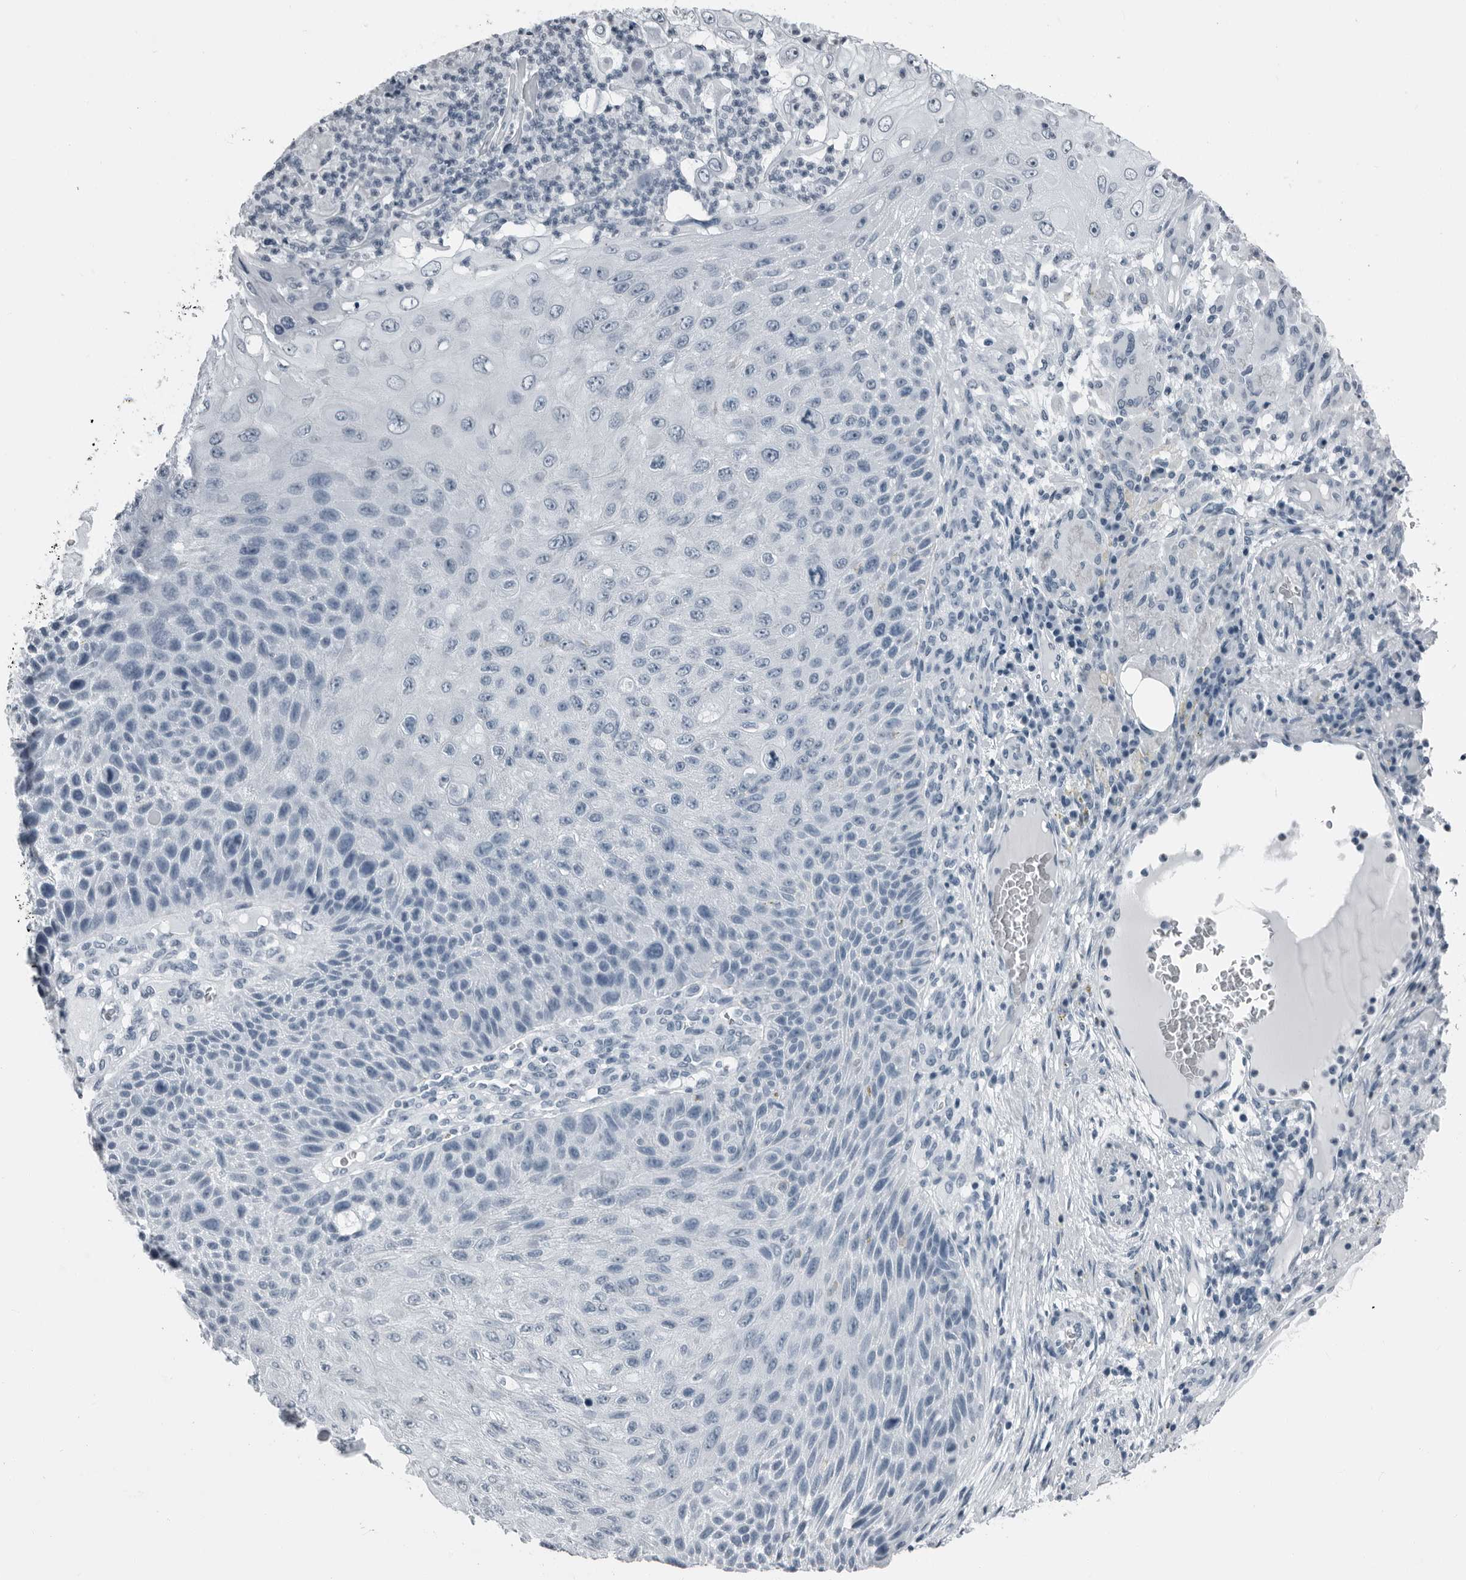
{"staining": {"intensity": "negative", "quantity": "none", "location": "none"}, "tissue": "skin cancer", "cell_type": "Tumor cells", "image_type": "cancer", "snomed": [{"axis": "morphology", "description": "Squamous cell carcinoma, NOS"}, {"axis": "topography", "description": "Skin"}], "caption": "This photomicrograph is of skin squamous cell carcinoma stained with IHC to label a protein in brown with the nuclei are counter-stained blue. There is no expression in tumor cells.", "gene": "PRSS1", "patient": {"sex": "female", "age": 88}}